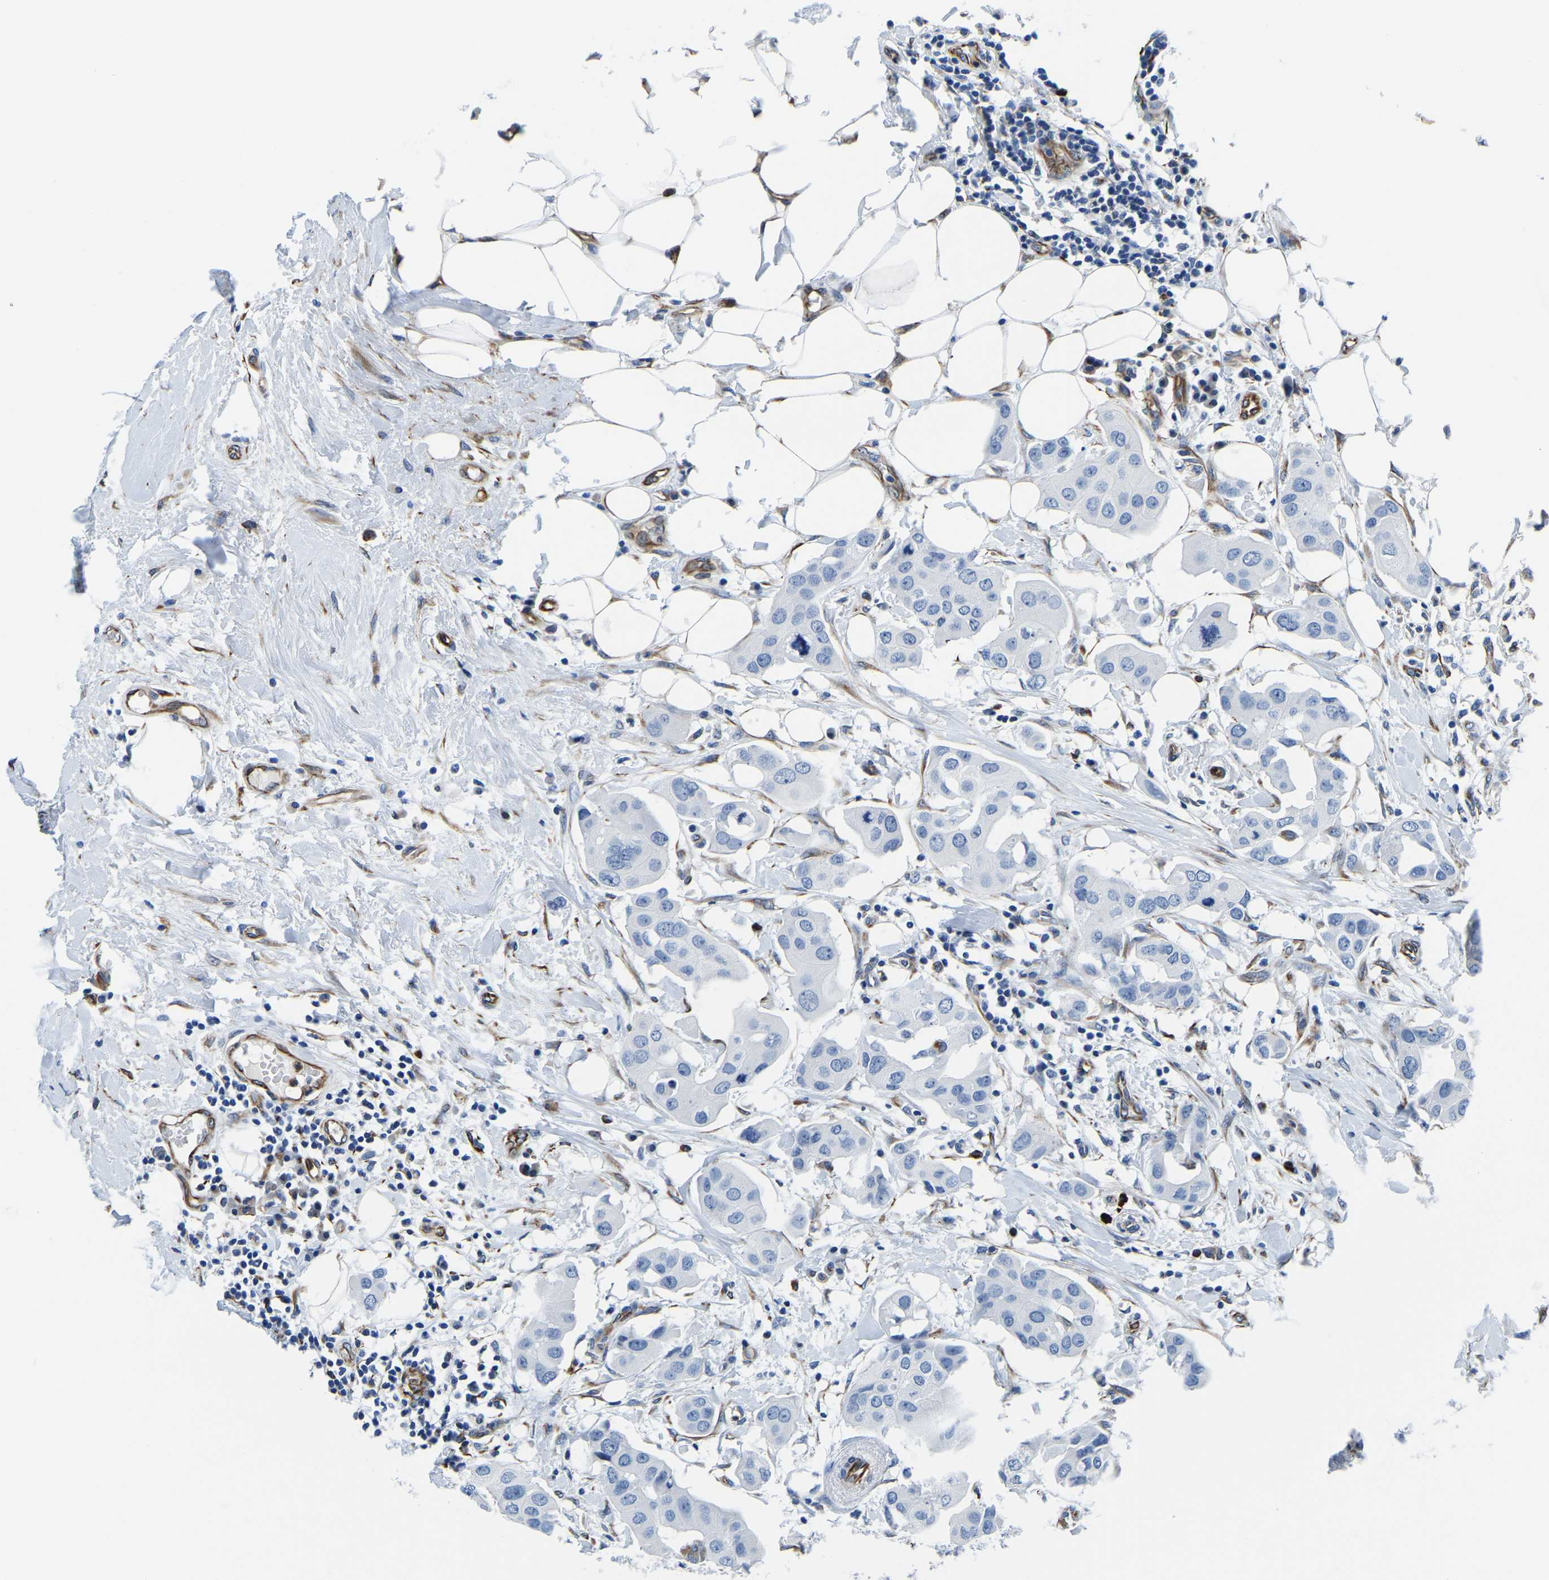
{"staining": {"intensity": "negative", "quantity": "none", "location": "none"}, "tissue": "breast cancer", "cell_type": "Tumor cells", "image_type": "cancer", "snomed": [{"axis": "morphology", "description": "Duct carcinoma"}, {"axis": "topography", "description": "Breast"}], "caption": "This is an immunohistochemistry histopathology image of breast cancer (infiltrating ductal carcinoma). There is no expression in tumor cells.", "gene": "MS4A3", "patient": {"sex": "female", "age": 40}}